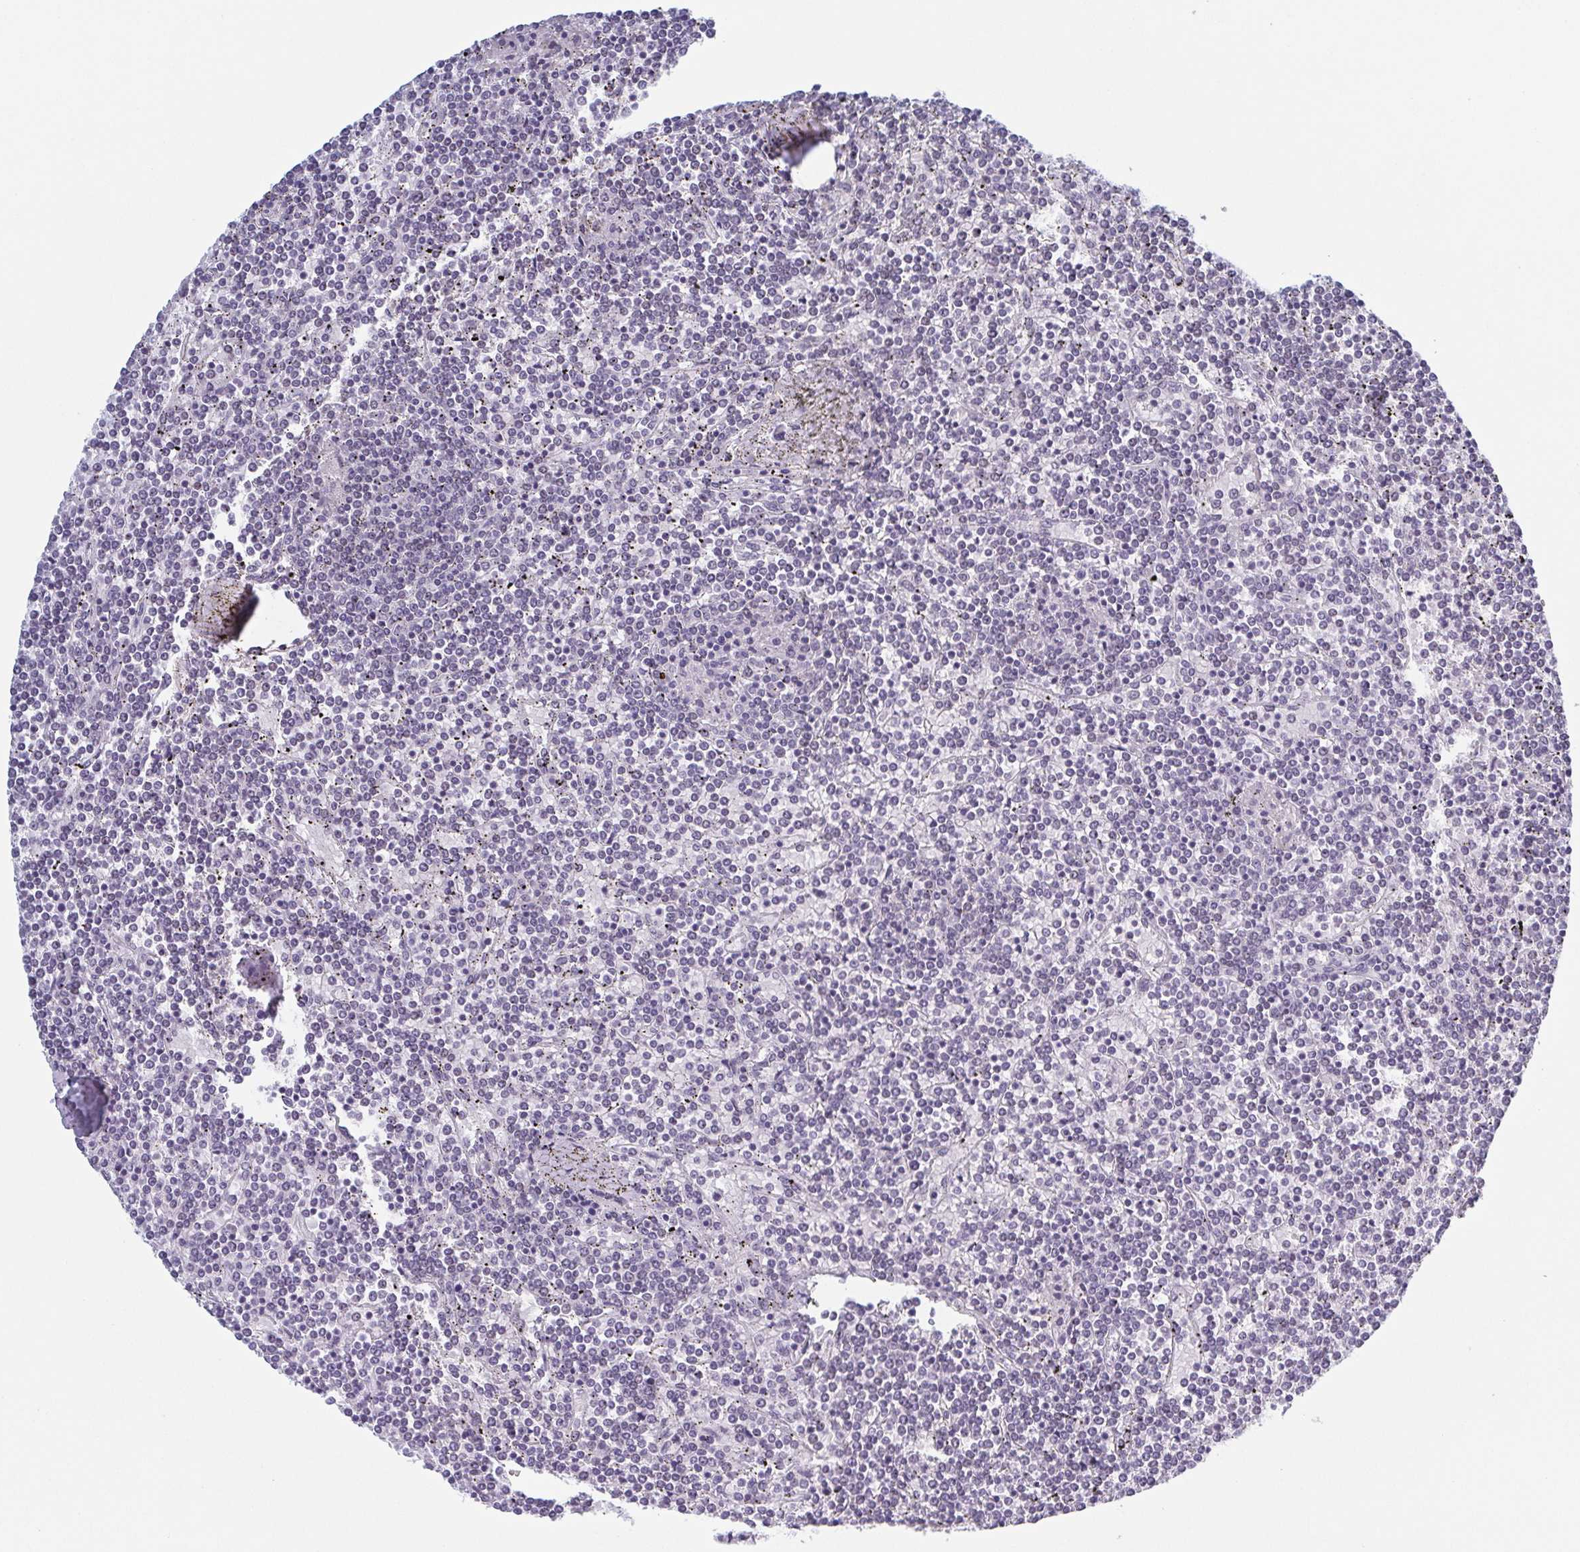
{"staining": {"intensity": "negative", "quantity": "none", "location": "none"}, "tissue": "lymphoma", "cell_type": "Tumor cells", "image_type": "cancer", "snomed": [{"axis": "morphology", "description": "Malignant lymphoma, non-Hodgkin's type, Low grade"}, {"axis": "topography", "description": "Spleen"}], "caption": "A micrograph of human lymphoma is negative for staining in tumor cells. (Brightfield microscopy of DAB immunohistochemistry at high magnification).", "gene": "TMEM92", "patient": {"sex": "female", "age": 19}}